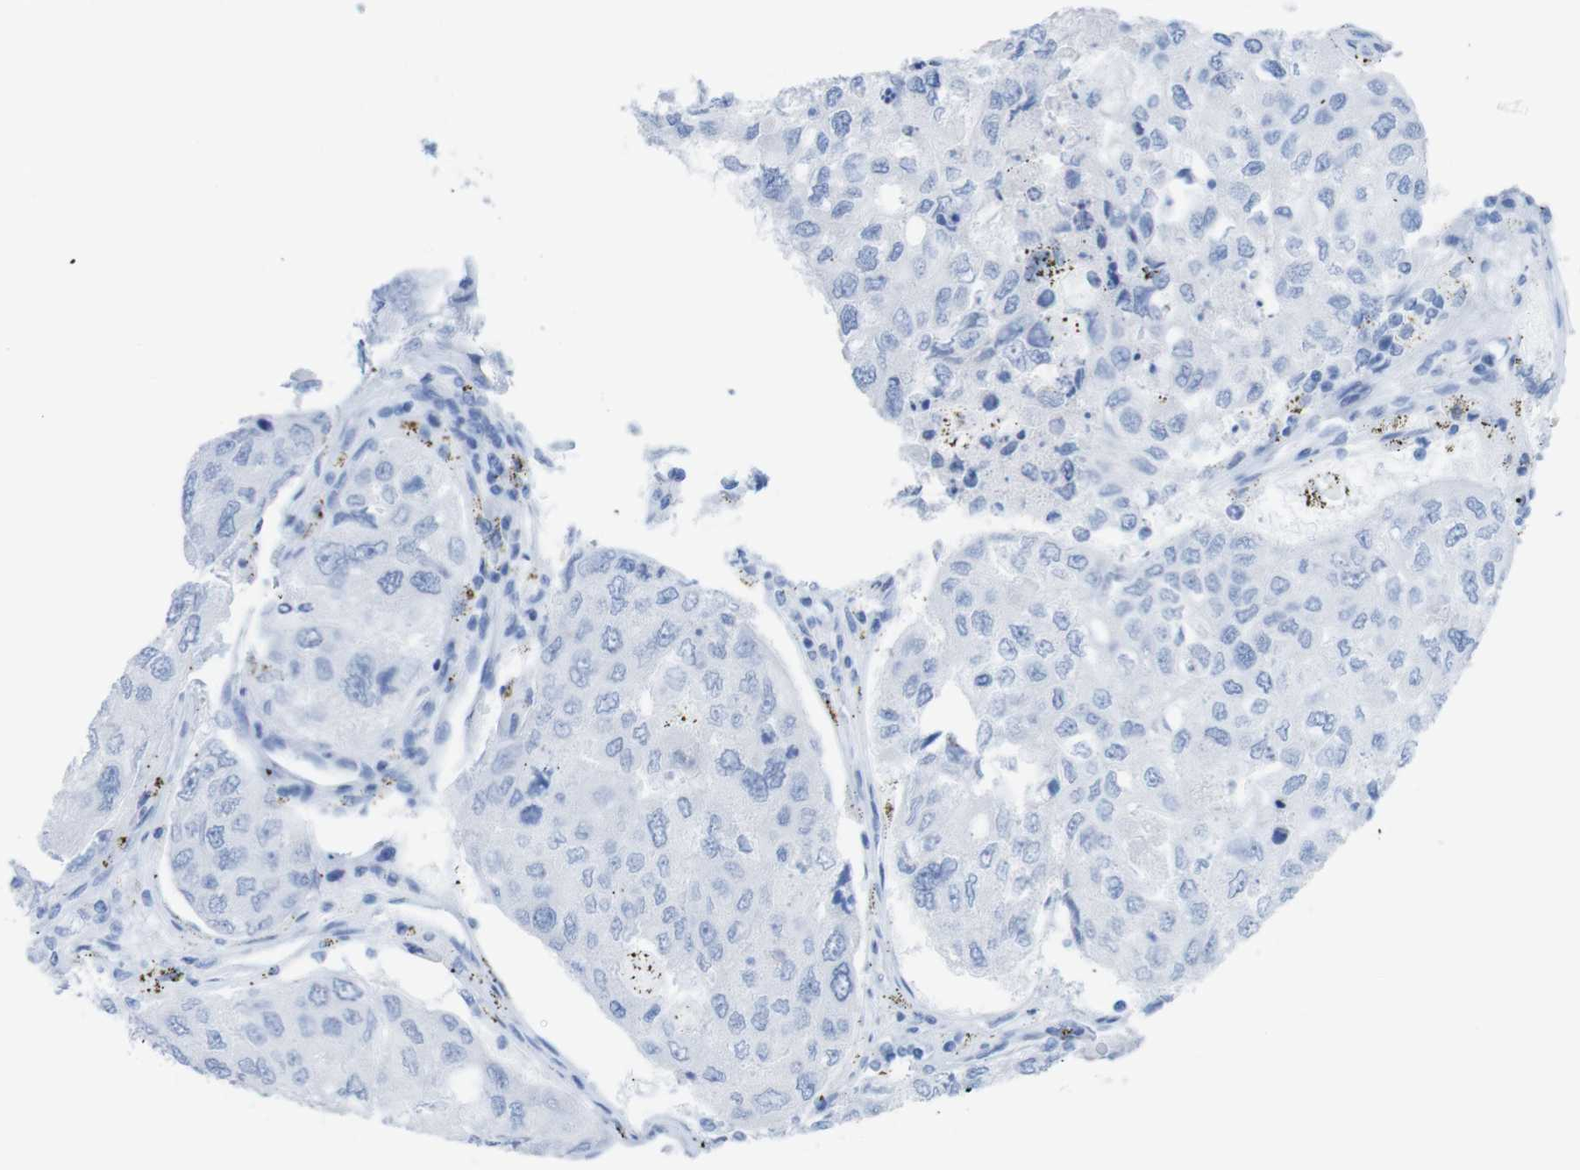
{"staining": {"intensity": "negative", "quantity": "none", "location": "none"}, "tissue": "urothelial cancer", "cell_type": "Tumor cells", "image_type": "cancer", "snomed": [{"axis": "morphology", "description": "Urothelial carcinoma, High grade"}, {"axis": "topography", "description": "Lymph node"}, {"axis": "topography", "description": "Urinary bladder"}], "caption": "Photomicrograph shows no significant protein staining in tumor cells of urothelial carcinoma (high-grade).", "gene": "MYH7", "patient": {"sex": "male", "age": 51}}